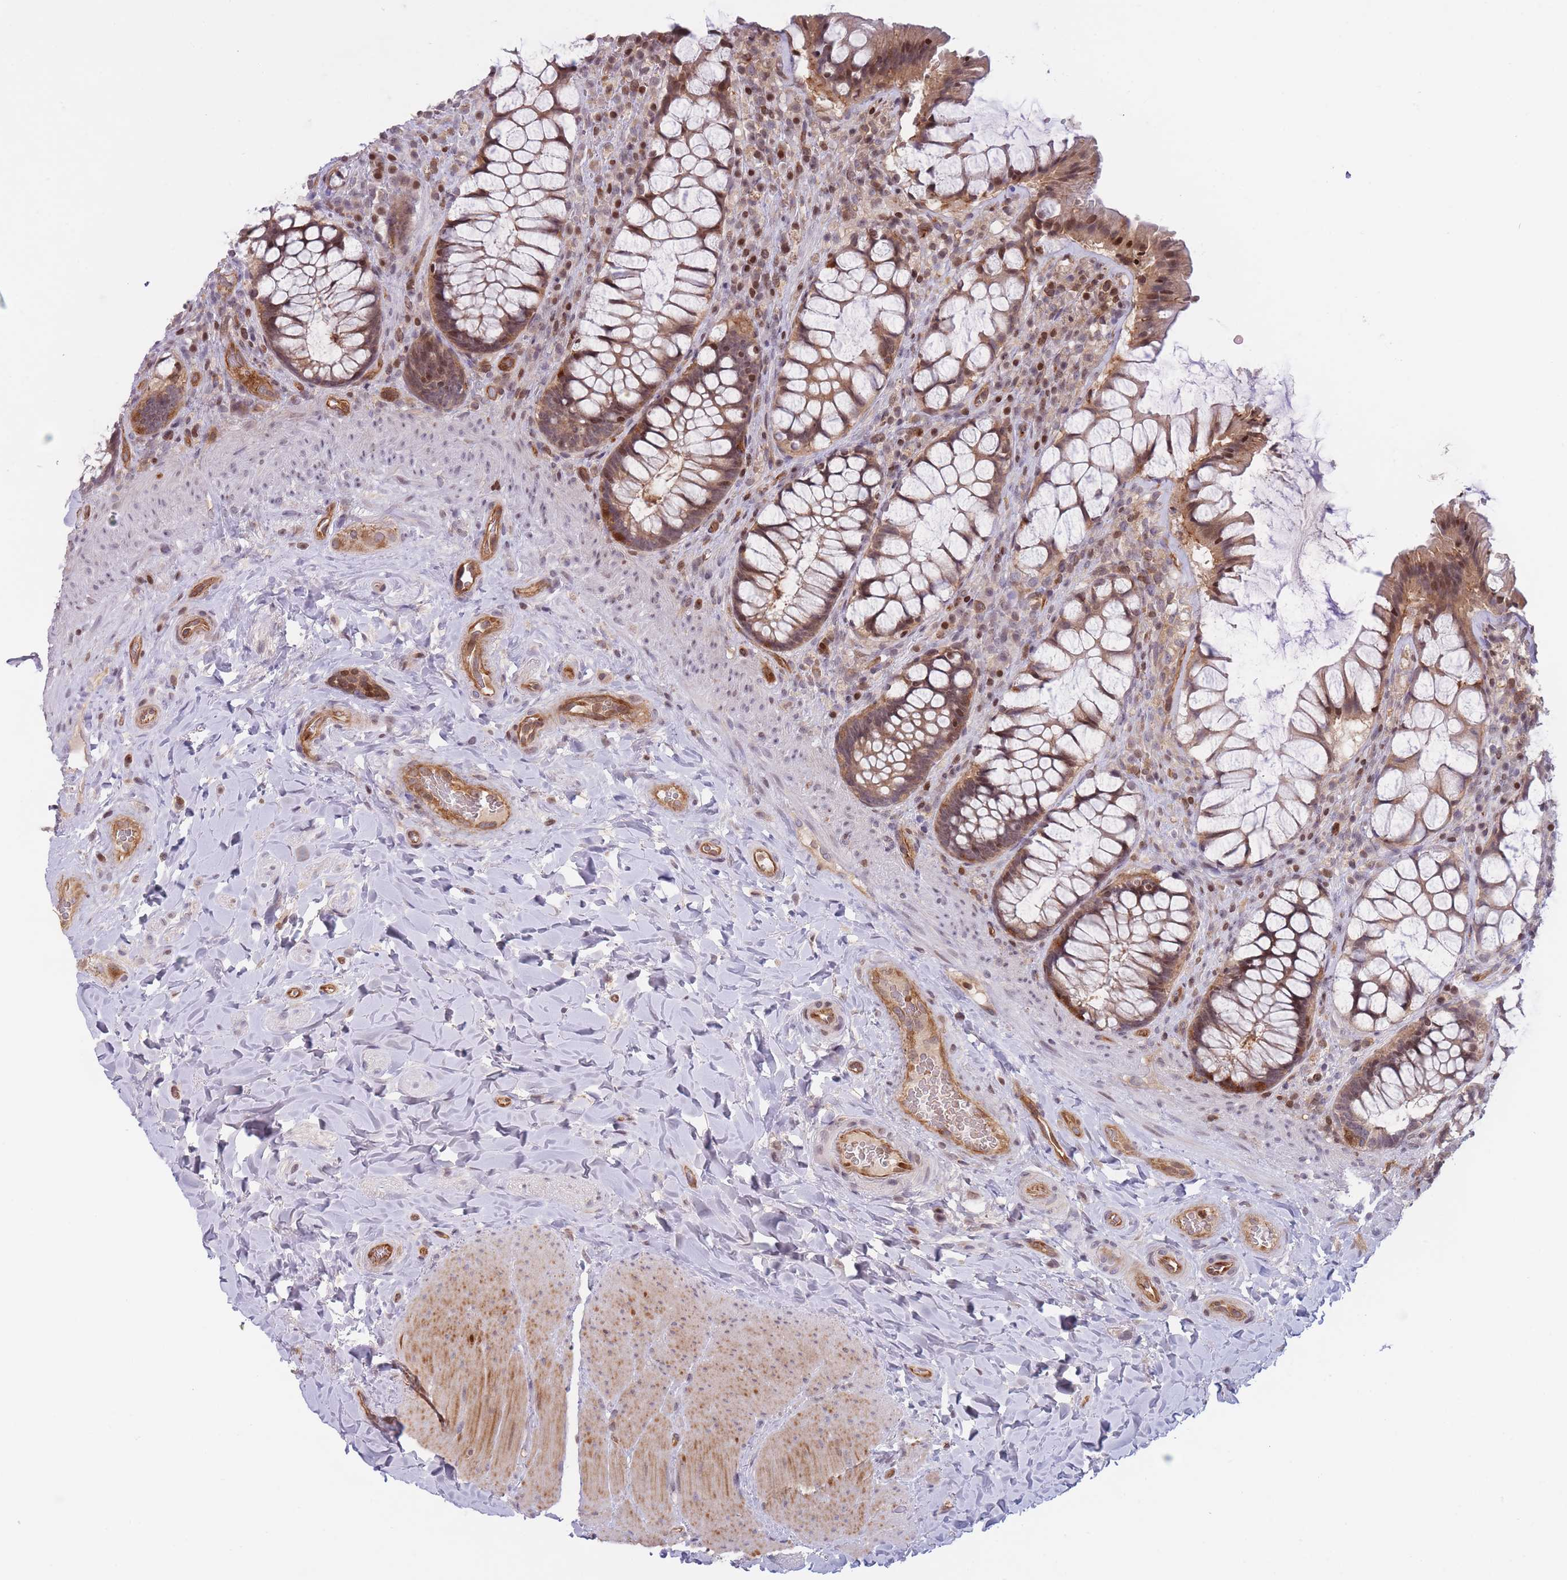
{"staining": {"intensity": "moderate", "quantity": "25%-75%", "location": "cytoplasmic/membranous,nuclear"}, "tissue": "rectum", "cell_type": "Glandular cells", "image_type": "normal", "snomed": [{"axis": "morphology", "description": "Normal tissue, NOS"}, {"axis": "topography", "description": "Rectum"}], "caption": "Unremarkable rectum exhibits moderate cytoplasmic/membranous,nuclear staining in approximately 25%-75% of glandular cells, visualized by immunohistochemistry. The staining is performed using DAB brown chromogen to label protein expression. The nuclei are counter-stained blue using hematoxylin.", "gene": "SLC35F5", "patient": {"sex": "female", "age": 58}}